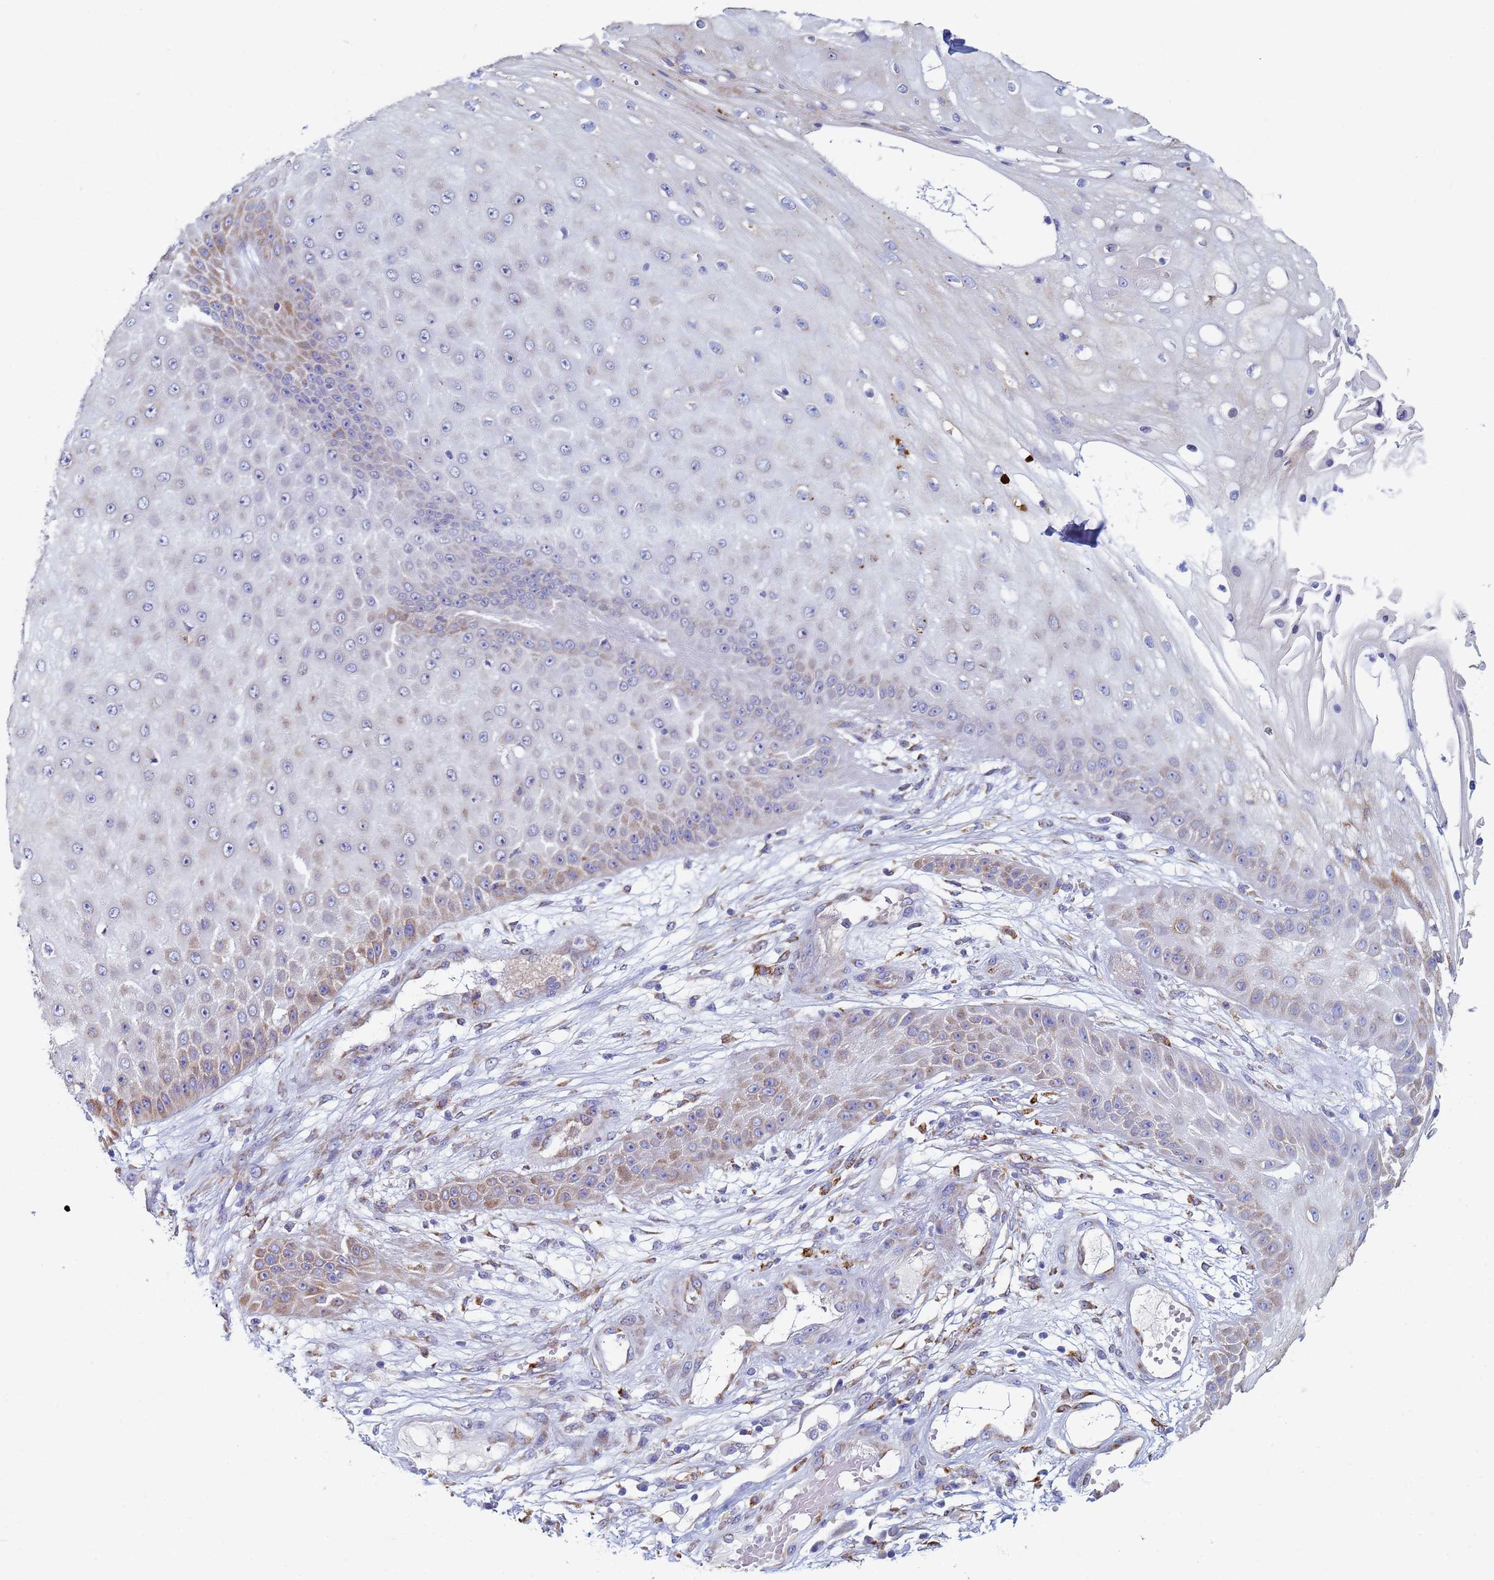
{"staining": {"intensity": "moderate", "quantity": "<25%", "location": "cytoplasmic/membranous"}, "tissue": "skin cancer", "cell_type": "Tumor cells", "image_type": "cancer", "snomed": [{"axis": "morphology", "description": "Squamous cell carcinoma, NOS"}, {"axis": "topography", "description": "Skin"}], "caption": "The micrograph shows immunohistochemical staining of squamous cell carcinoma (skin). There is moderate cytoplasmic/membranous staining is present in approximately <25% of tumor cells.", "gene": "GDAP2", "patient": {"sex": "male", "age": 70}}